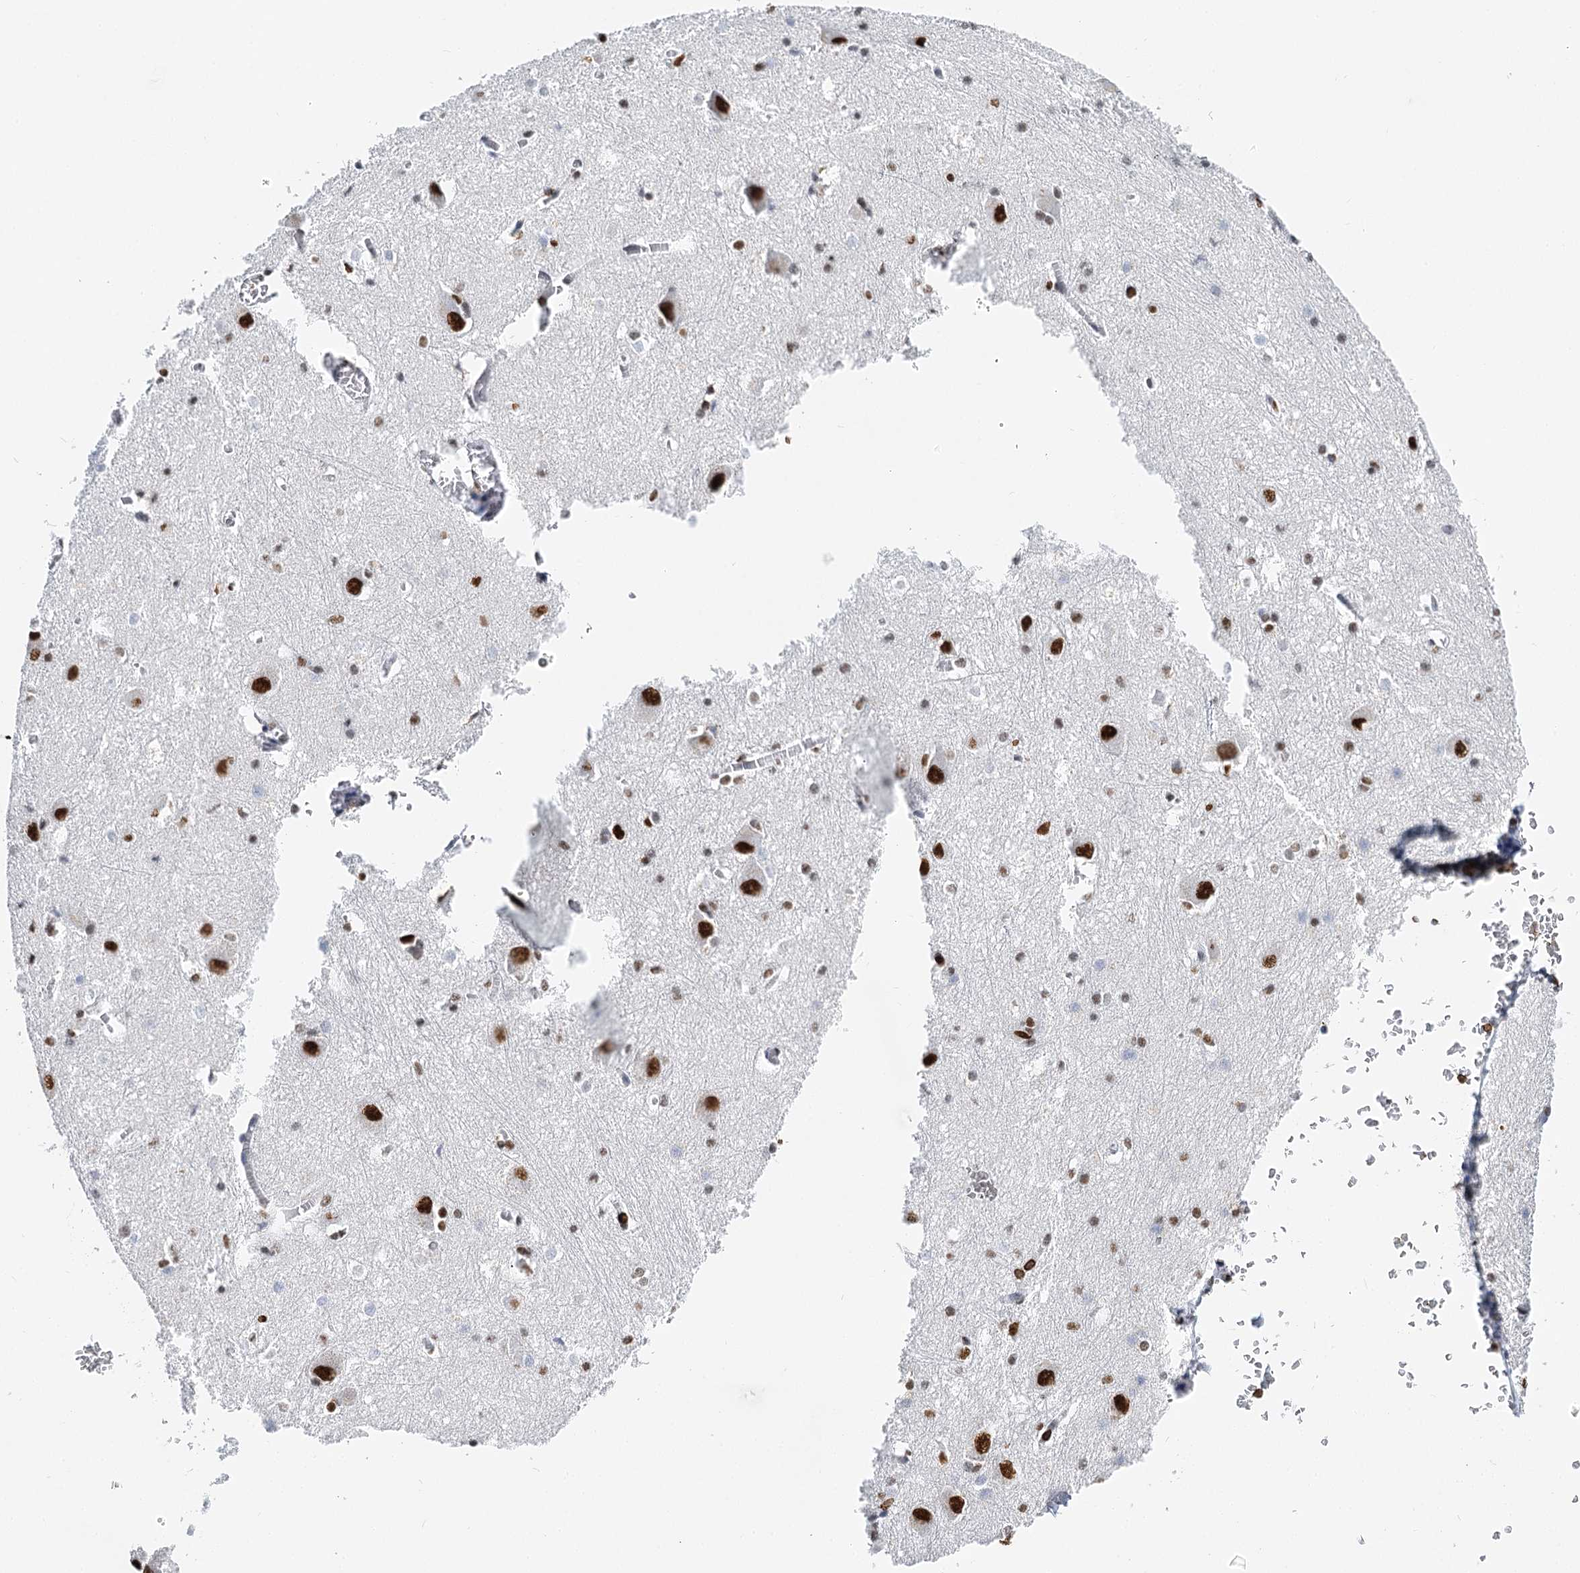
{"staining": {"intensity": "moderate", "quantity": ">75%", "location": "nuclear"}, "tissue": "caudate", "cell_type": "Glial cells", "image_type": "normal", "snomed": [{"axis": "morphology", "description": "Normal tissue, NOS"}, {"axis": "topography", "description": "Lateral ventricle wall"}], "caption": "About >75% of glial cells in unremarkable human caudate exhibit moderate nuclear protein positivity as visualized by brown immunohistochemical staining.", "gene": "BARD1", "patient": {"sex": "male", "age": 37}}